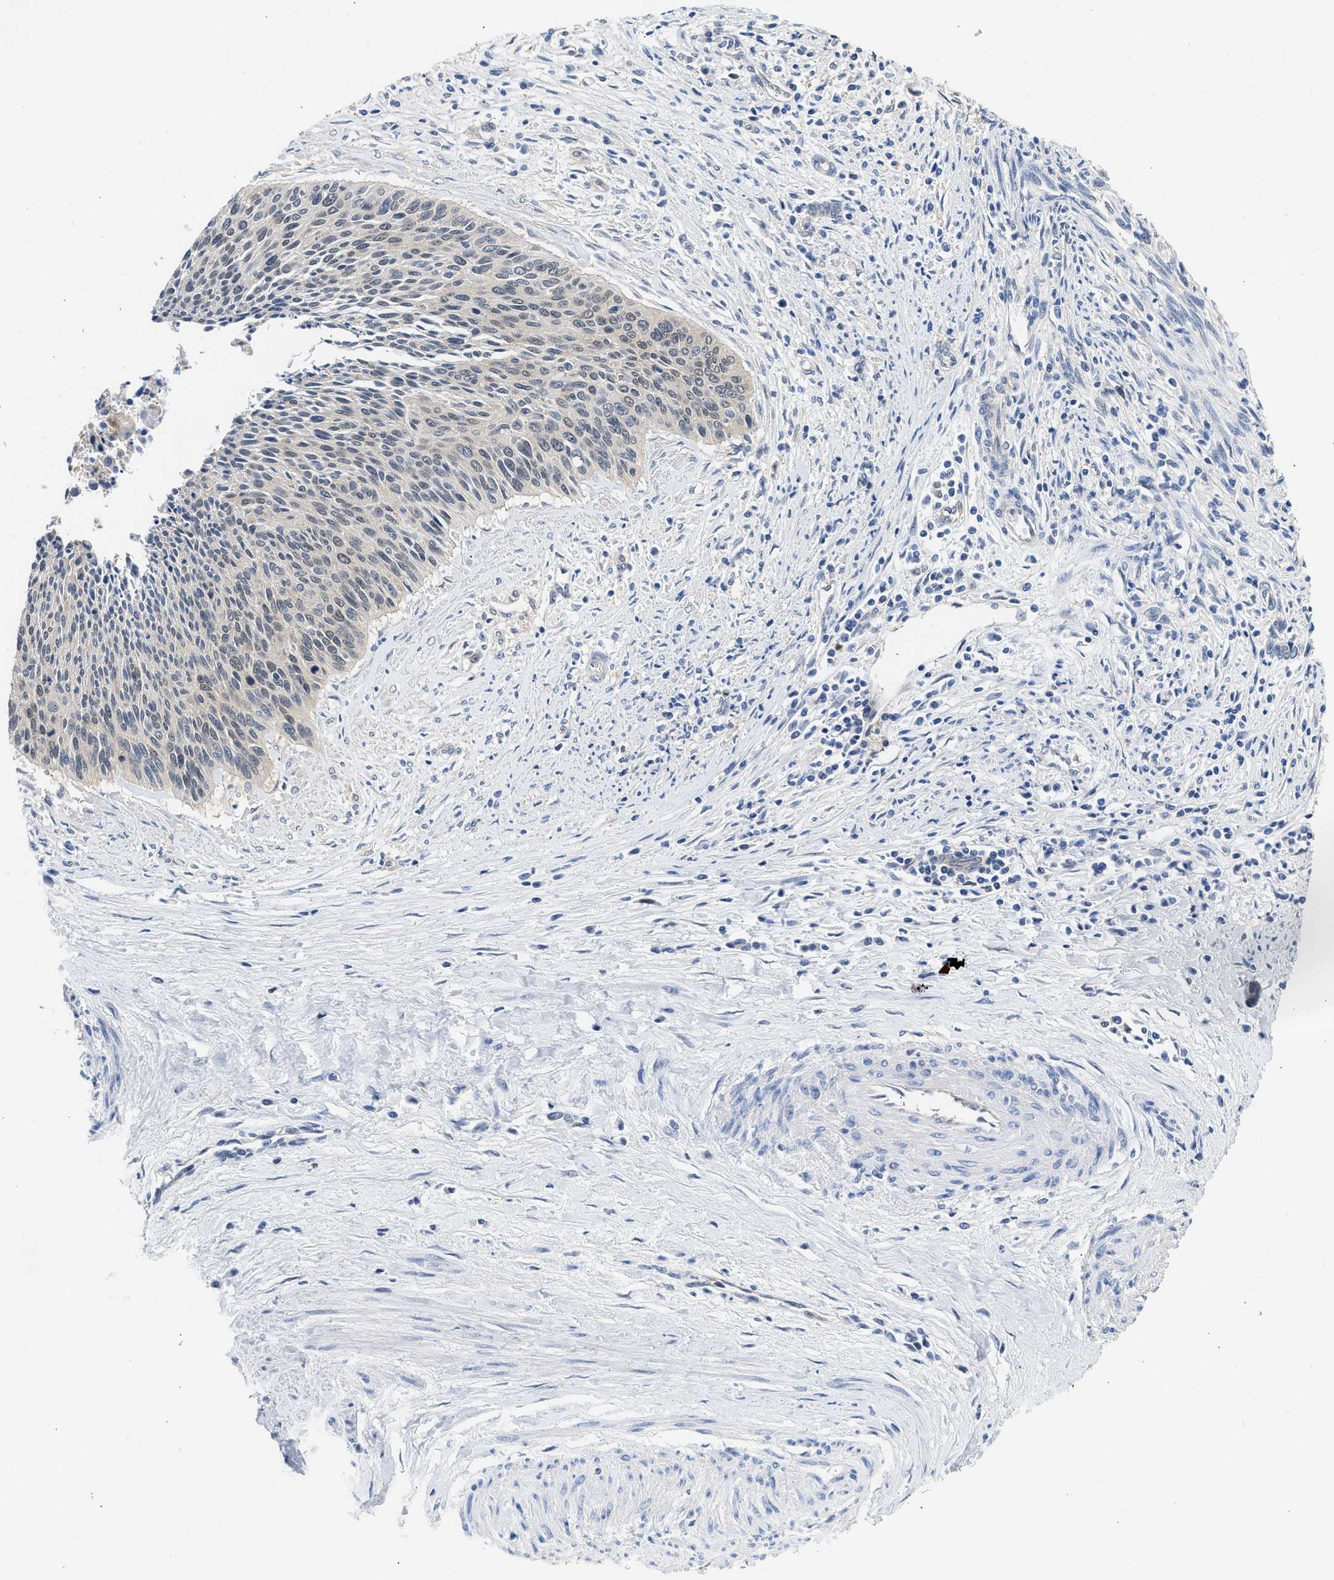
{"staining": {"intensity": "weak", "quantity": "25%-75%", "location": "cytoplasmic/membranous"}, "tissue": "cervical cancer", "cell_type": "Tumor cells", "image_type": "cancer", "snomed": [{"axis": "morphology", "description": "Squamous cell carcinoma, NOS"}, {"axis": "topography", "description": "Cervix"}], "caption": "DAB immunohistochemical staining of human squamous cell carcinoma (cervical) demonstrates weak cytoplasmic/membranous protein staining in approximately 25%-75% of tumor cells.", "gene": "XPO5", "patient": {"sex": "female", "age": 55}}